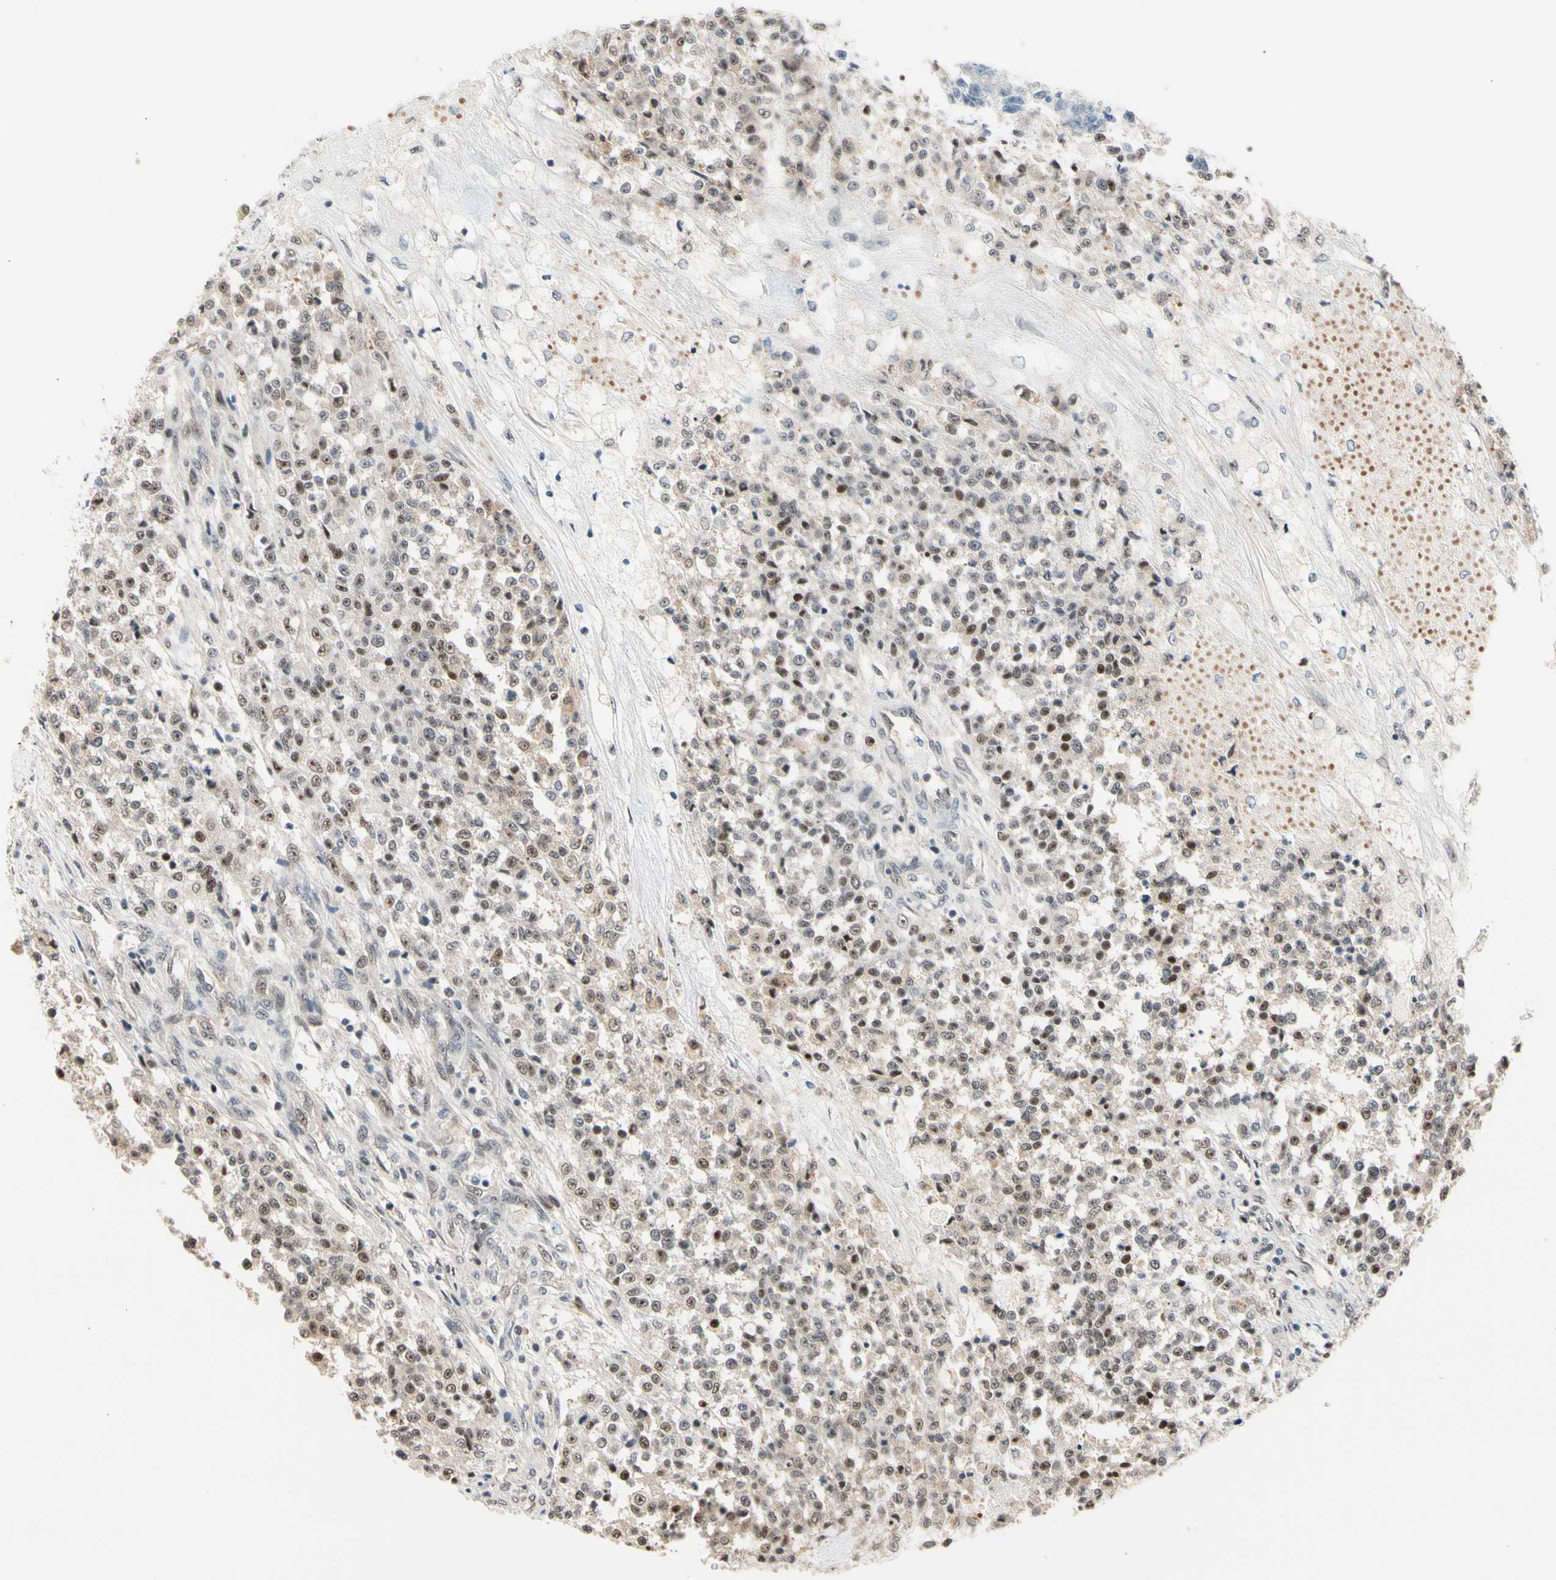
{"staining": {"intensity": "weak", "quantity": ">75%", "location": "cytoplasmic/membranous,nuclear"}, "tissue": "testis cancer", "cell_type": "Tumor cells", "image_type": "cancer", "snomed": [{"axis": "morphology", "description": "Seminoma, NOS"}, {"axis": "topography", "description": "Testis"}], "caption": "Weak cytoplasmic/membranous and nuclear positivity for a protein is identified in about >75% of tumor cells of testis cancer (seminoma) using IHC.", "gene": "NGEF", "patient": {"sex": "male", "age": 59}}